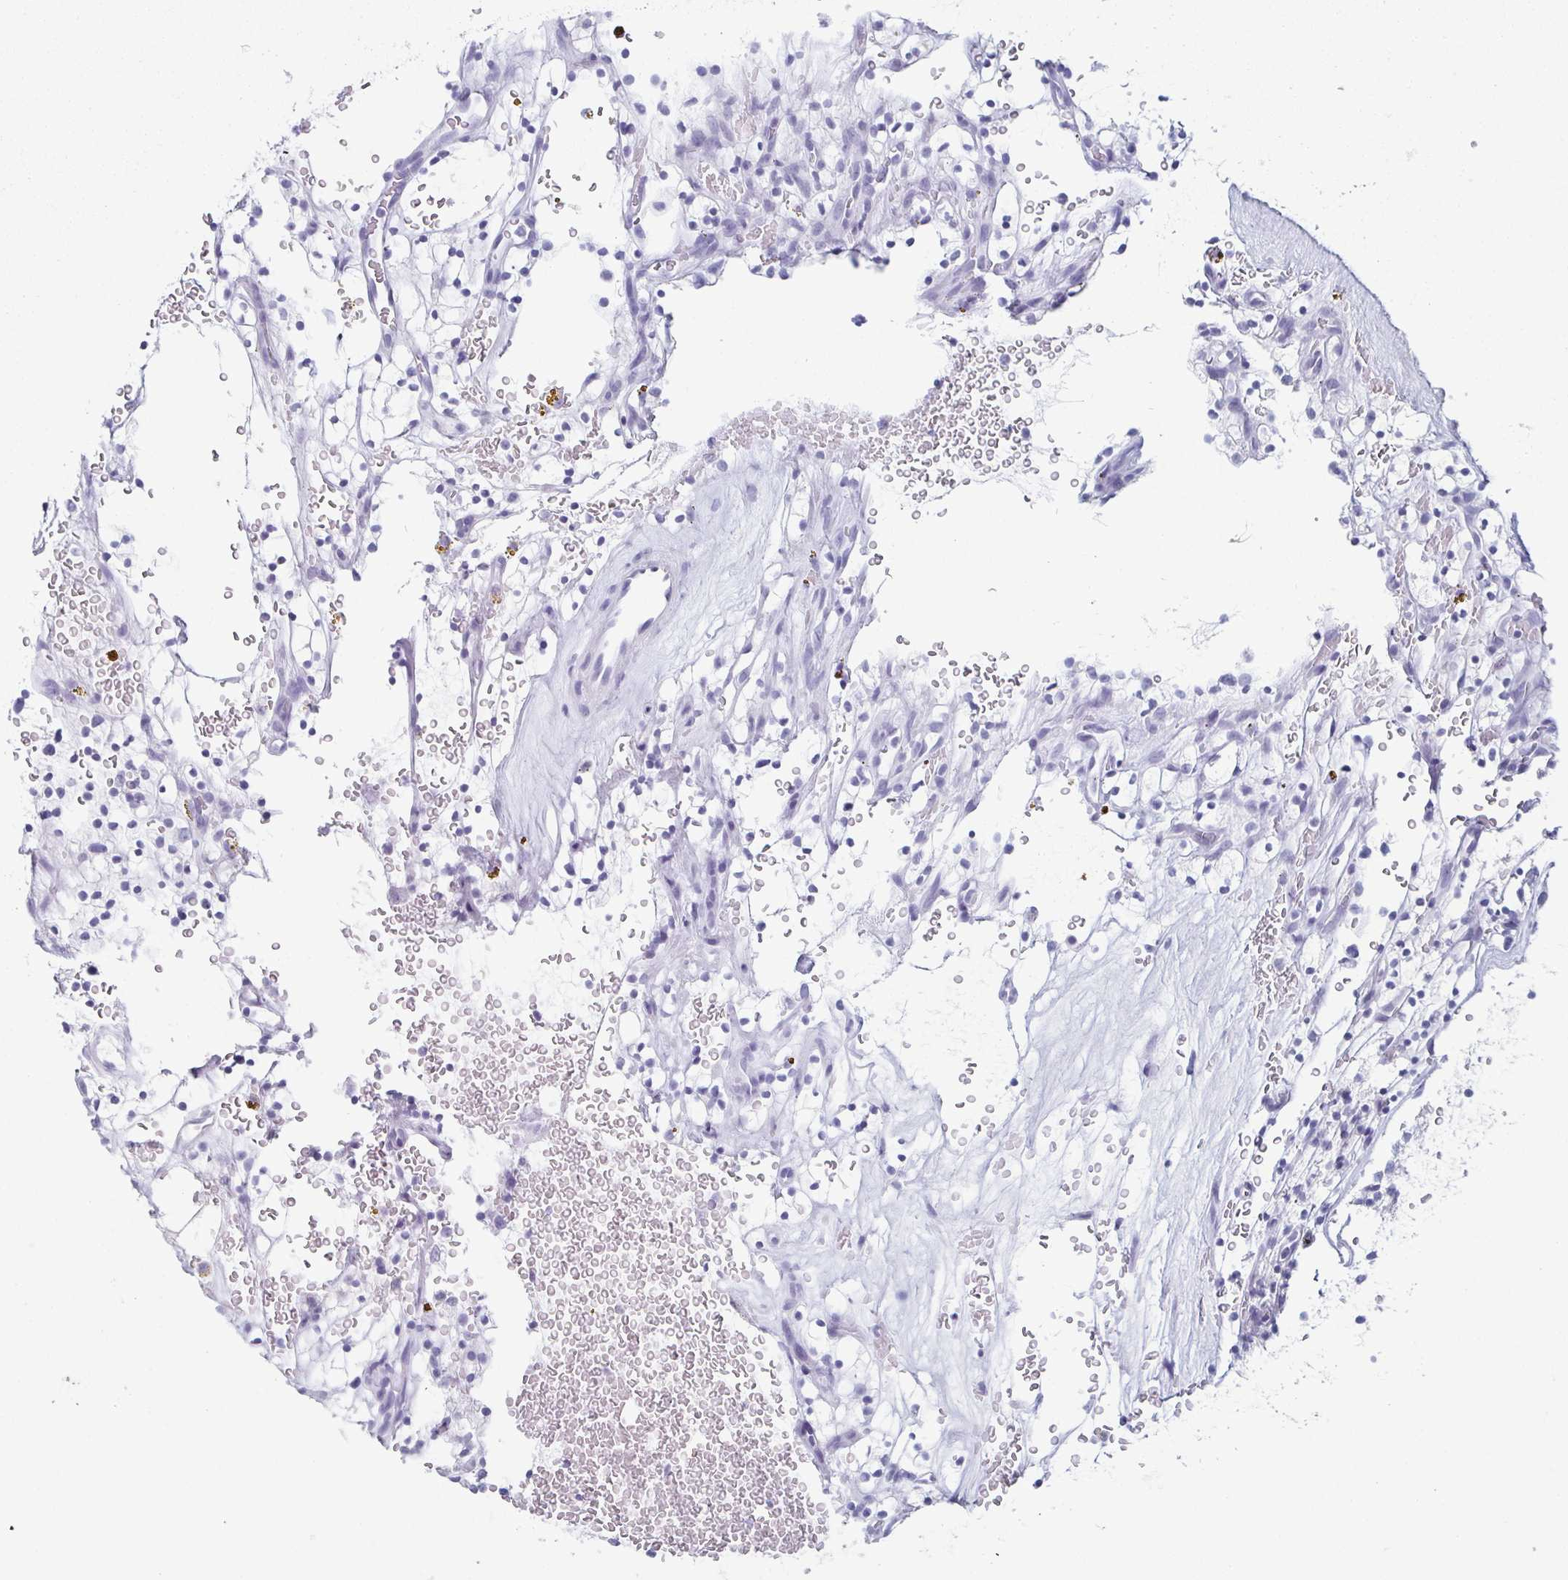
{"staining": {"intensity": "negative", "quantity": "none", "location": "none"}, "tissue": "renal cancer", "cell_type": "Tumor cells", "image_type": "cancer", "snomed": [{"axis": "morphology", "description": "Adenocarcinoma, NOS"}, {"axis": "topography", "description": "Kidney"}], "caption": "Renal cancer was stained to show a protein in brown. There is no significant expression in tumor cells.", "gene": "ENKUR", "patient": {"sex": "female", "age": 64}}